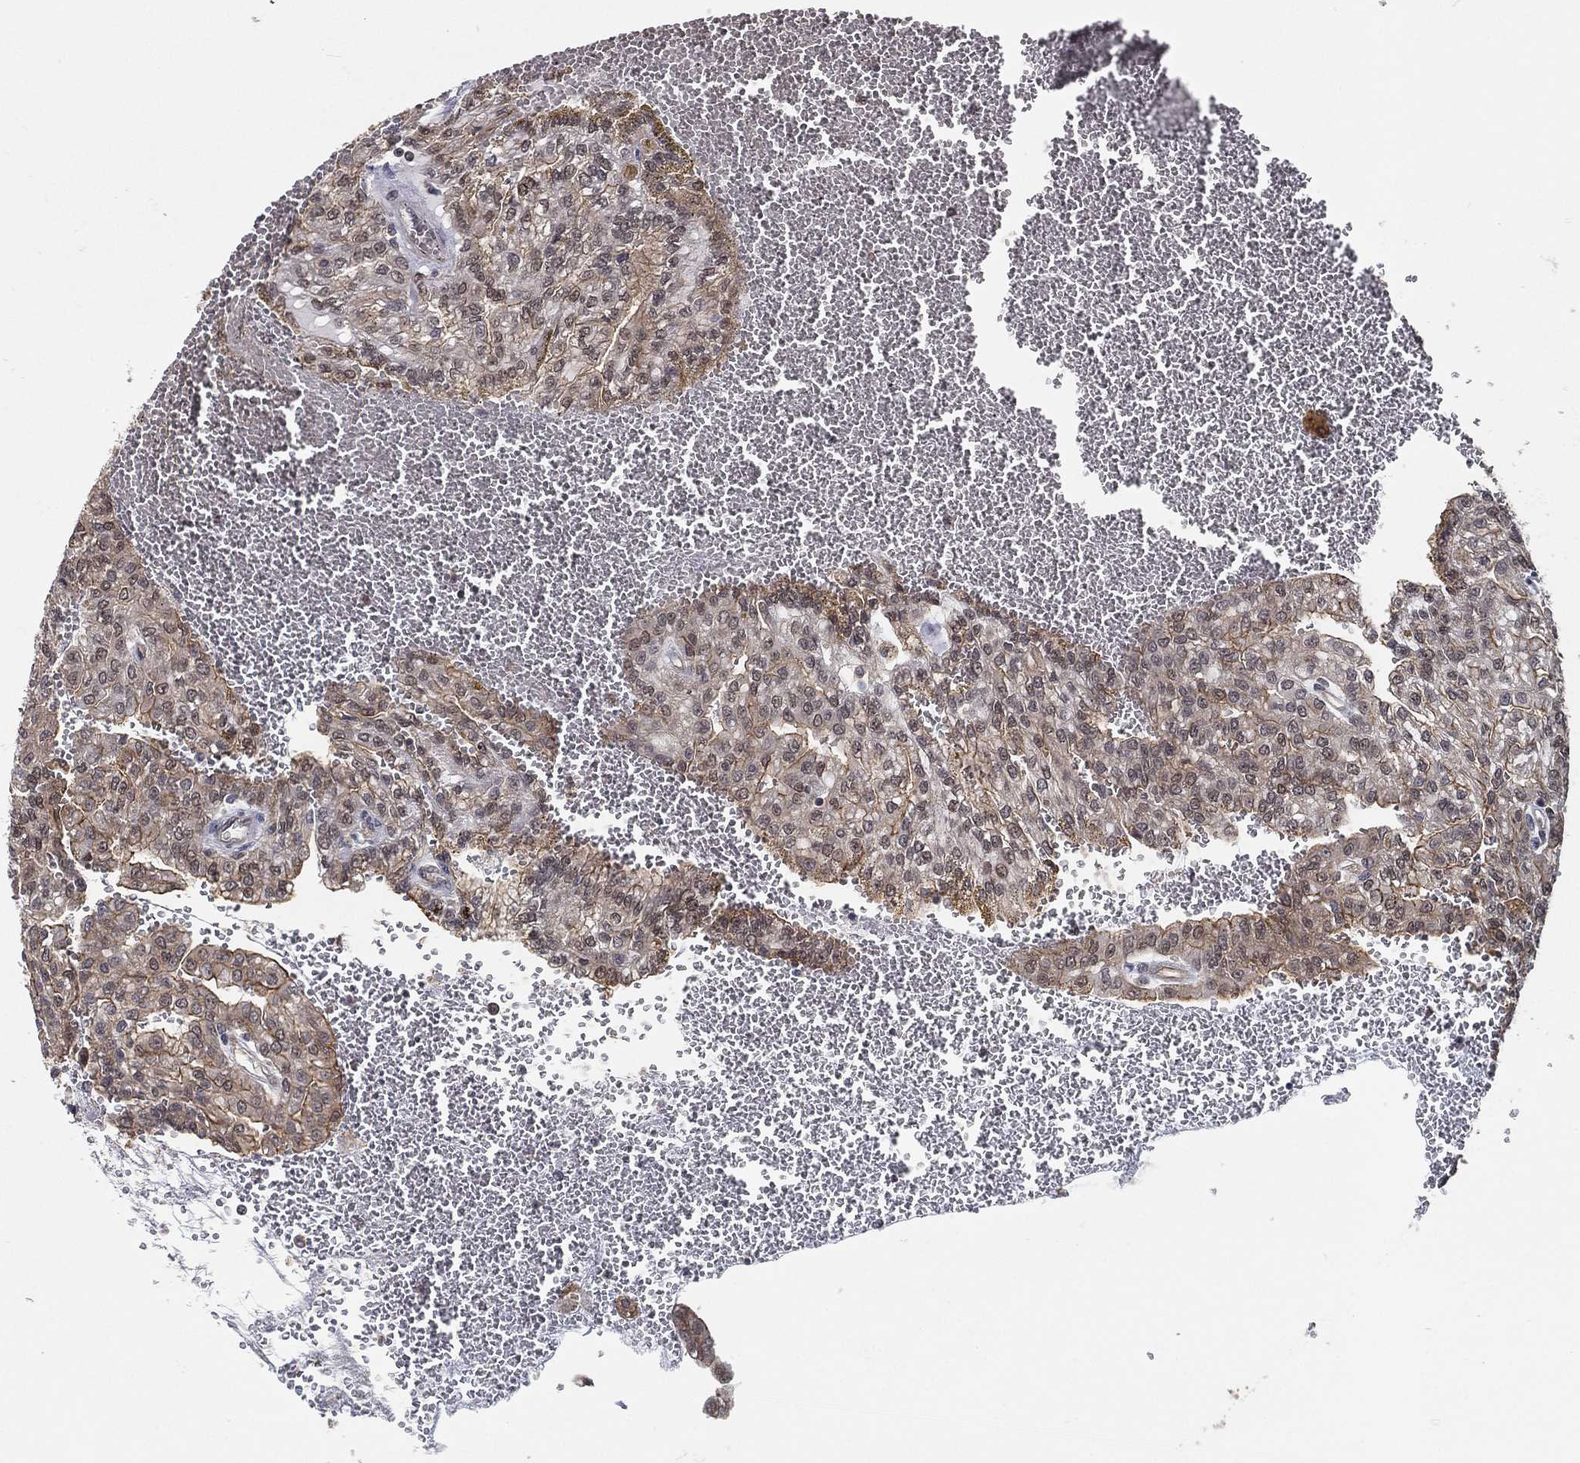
{"staining": {"intensity": "moderate", "quantity": "25%-75%", "location": "cytoplasmic/membranous"}, "tissue": "renal cancer", "cell_type": "Tumor cells", "image_type": "cancer", "snomed": [{"axis": "morphology", "description": "Adenocarcinoma, NOS"}, {"axis": "topography", "description": "Kidney"}], "caption": "High-power microscopy captured an IHC histopathology image of renal cancer, revealing moderate cytoplasmic/membranous expression in approximately 25%-75% of tumor cells.", "gene": "GPALPP1", "patient": {"sex": "male", "age": 63}}